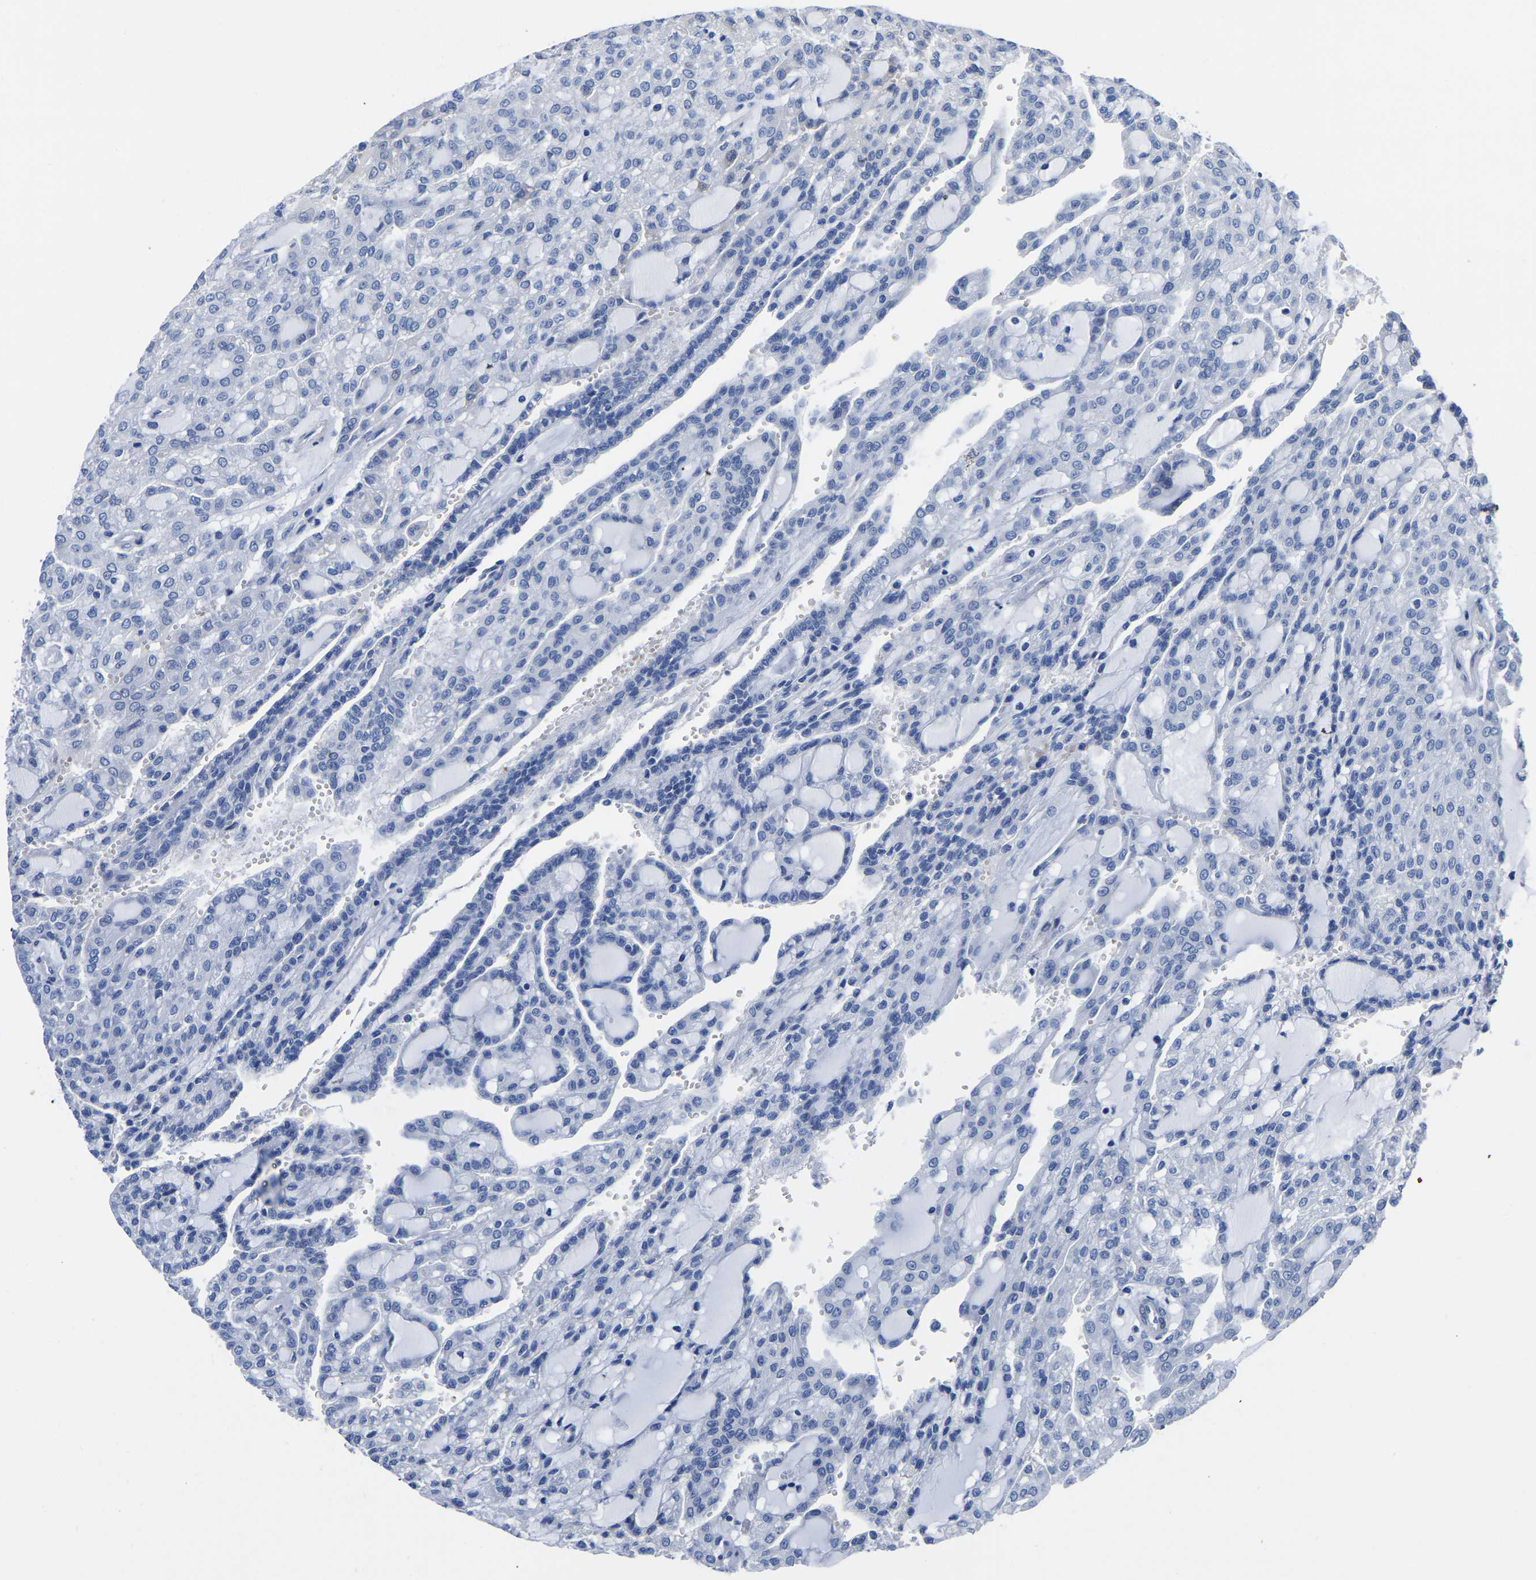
{"staining": {"intensity": "negative", "quantity": "none", "location": "none"}, "tissue": "renal cancer", "cell_type": "Tumor cells", "image_type": "cancer", "snomed": [{"axis": "morphology", "description": "Adenocarcinoma, NOS"}, {"axis": "topography", "description": "Kidney"}], "caption": "IHC of human renal cancer (adenocarcinoma) shows no positivity in tumor cells.", "gene": "SLC45A3", "patient": {"sex": "male", "age": 63}}